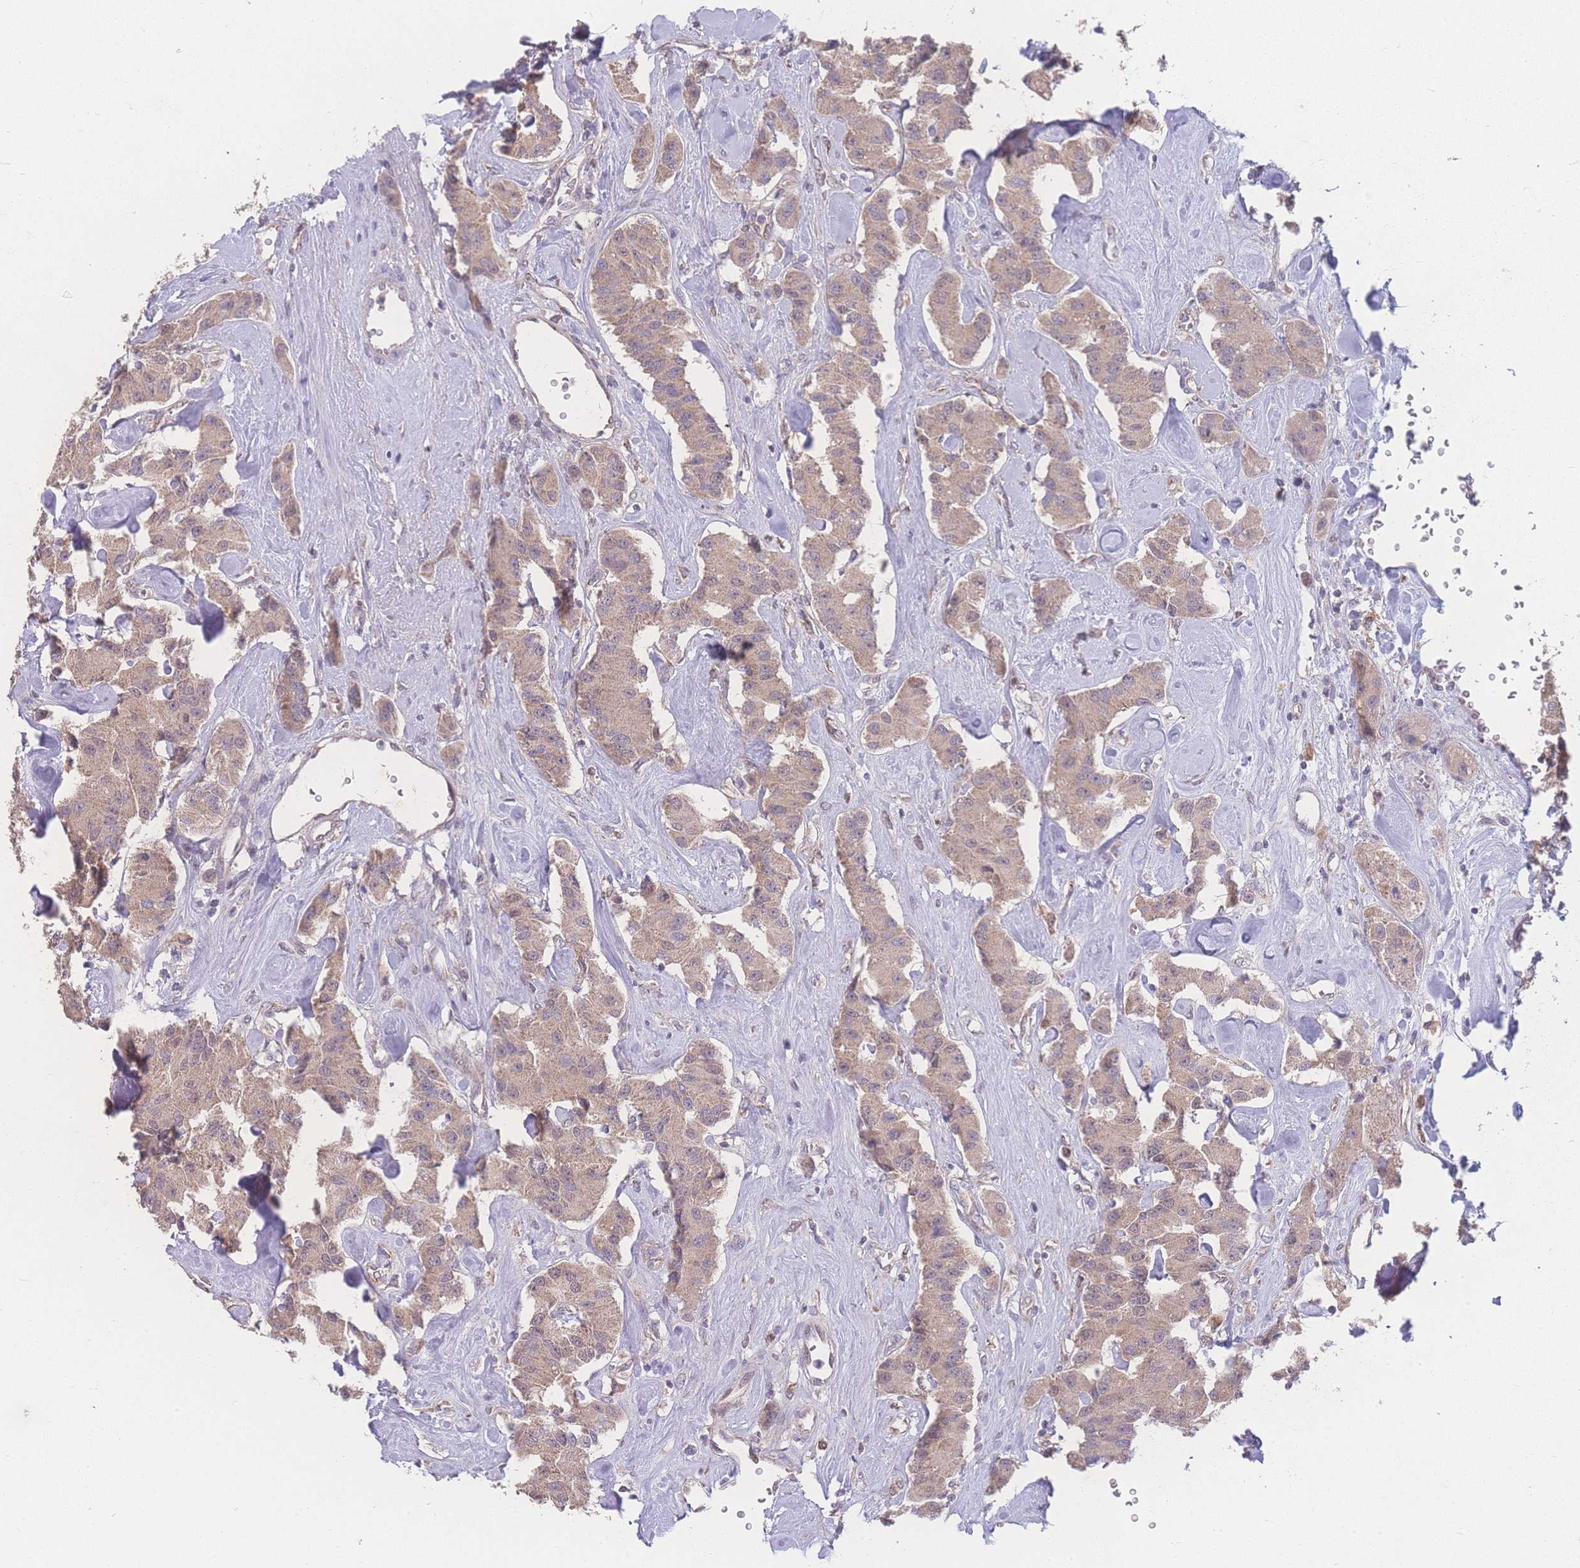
{"staining": {"intensity": "moderate", "quantity": ">75%", "location": "cytoplasmic/membranous"}, "tissue": "carcinoid", "cell_type": "Tumor cells", "image_type": "cancer", "snomed": [{"axis": "morphology", "description": "Carcinoid, malignant, NOS"}, {"axis": "topography", "description": "Pancreas"}], "caption": "Immunohistochemical staining of human malignant carcinoid displays medium levels of moderate cytoplasmic/membranous staining in approximately >75% of tumor cells. (DAB = brown stain, brightfield microscopy at high magnification).", "gene": "GIPR", "patient": {"sex": "male", "age": 41}}